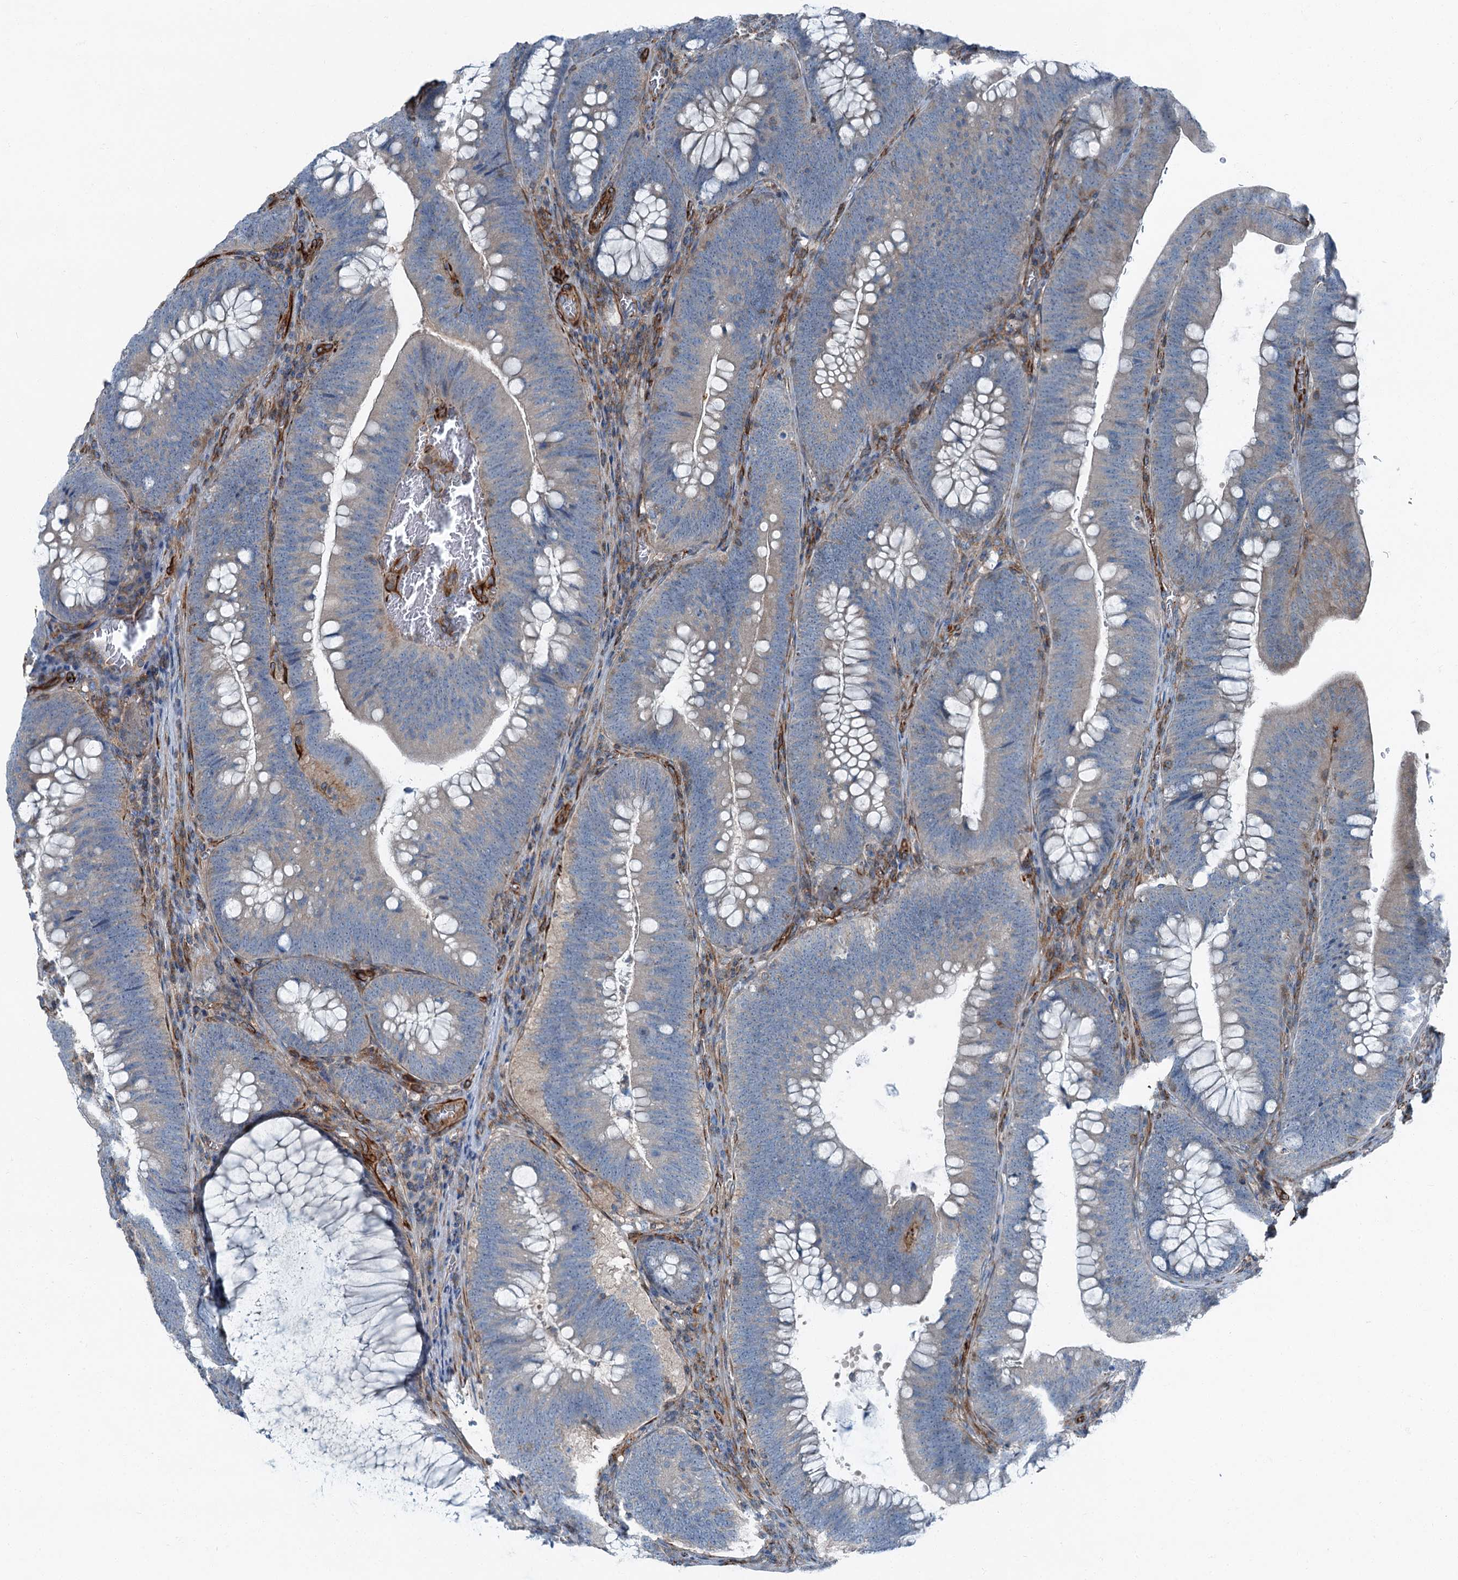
{"staining": {"intensity": "weak", "quantity": "<25%", "location": "cytoplasmic/membranous"}, "tissue": "colorectal cancer", "cell_type": "Tumor cells", "image_type": "cancer", "snomed": [{"axis": "morphology", "description": "Normal tissue, NOS"}, {"axis": "topography", "description": "Colon"}], "caption": "DAB (3,3'-diaminobenzidine) immunohistochemical staining of colorectal cancer demonstrates no significant expression in tumor cells.", "gene": "AXL", "patient": {"sex": "female", "age": 82}}